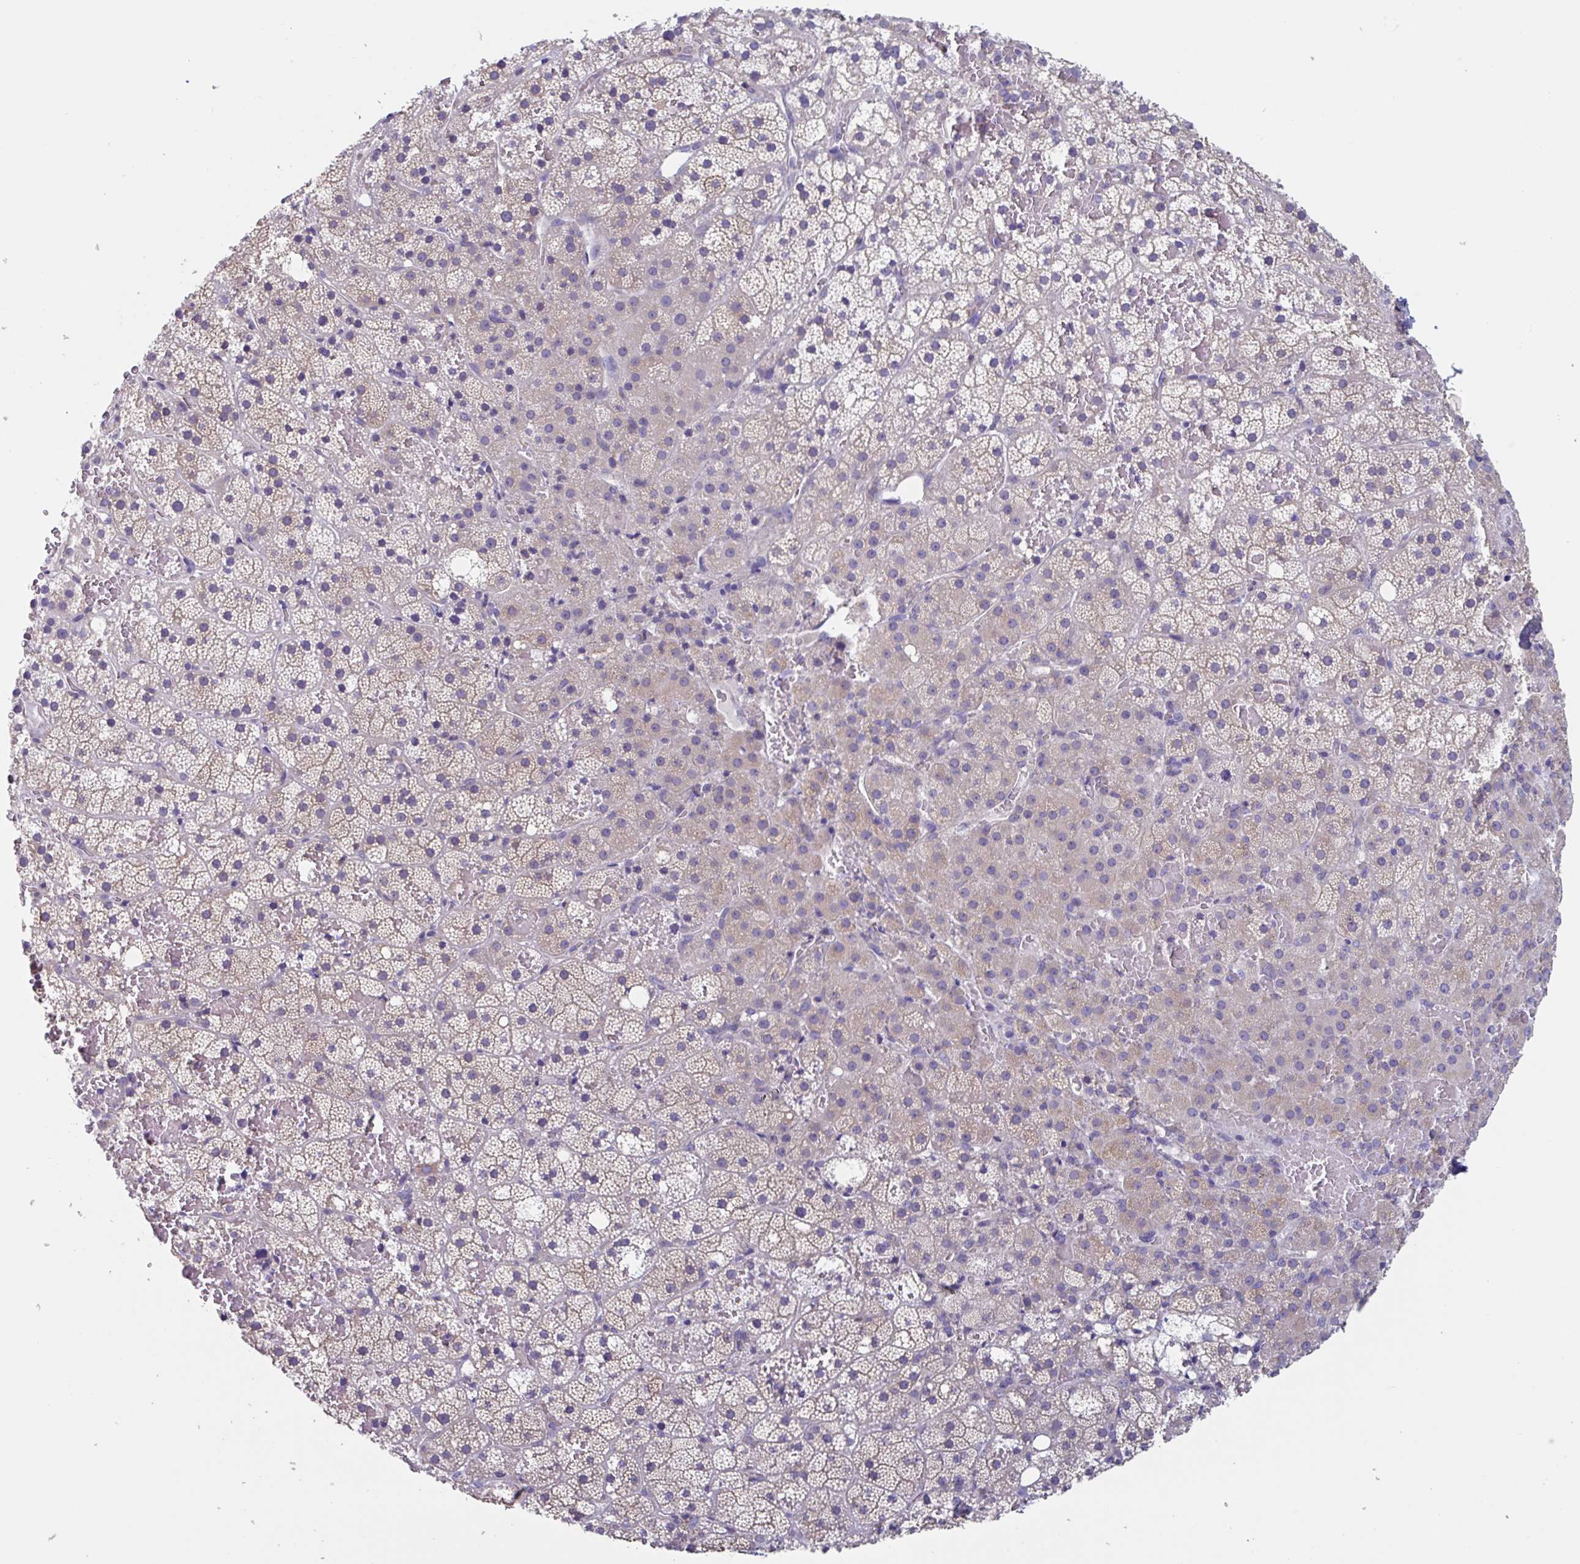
{"staining": {"intensity": "moderate", "quantity": "<25%", "location": "cytoplasmic/membranous"}, "tissue": "adrenal gland", "cell_type": "Glandular cells", "image_type": "normal", "snomed": [{"axis": "morphology", "description": "Normal tissue, NOS"}, {"axis": "topography", "description": "Adrenal gland"}], "caption": "Immunohistochemical staining of unremarkable human adrenal gland reveals moderate cytoplasmic/membranous protein positivity in approximately <25% of glandular cells.", "gene": "LPIN3", "patient": {"sex": "male", "age": 53}}